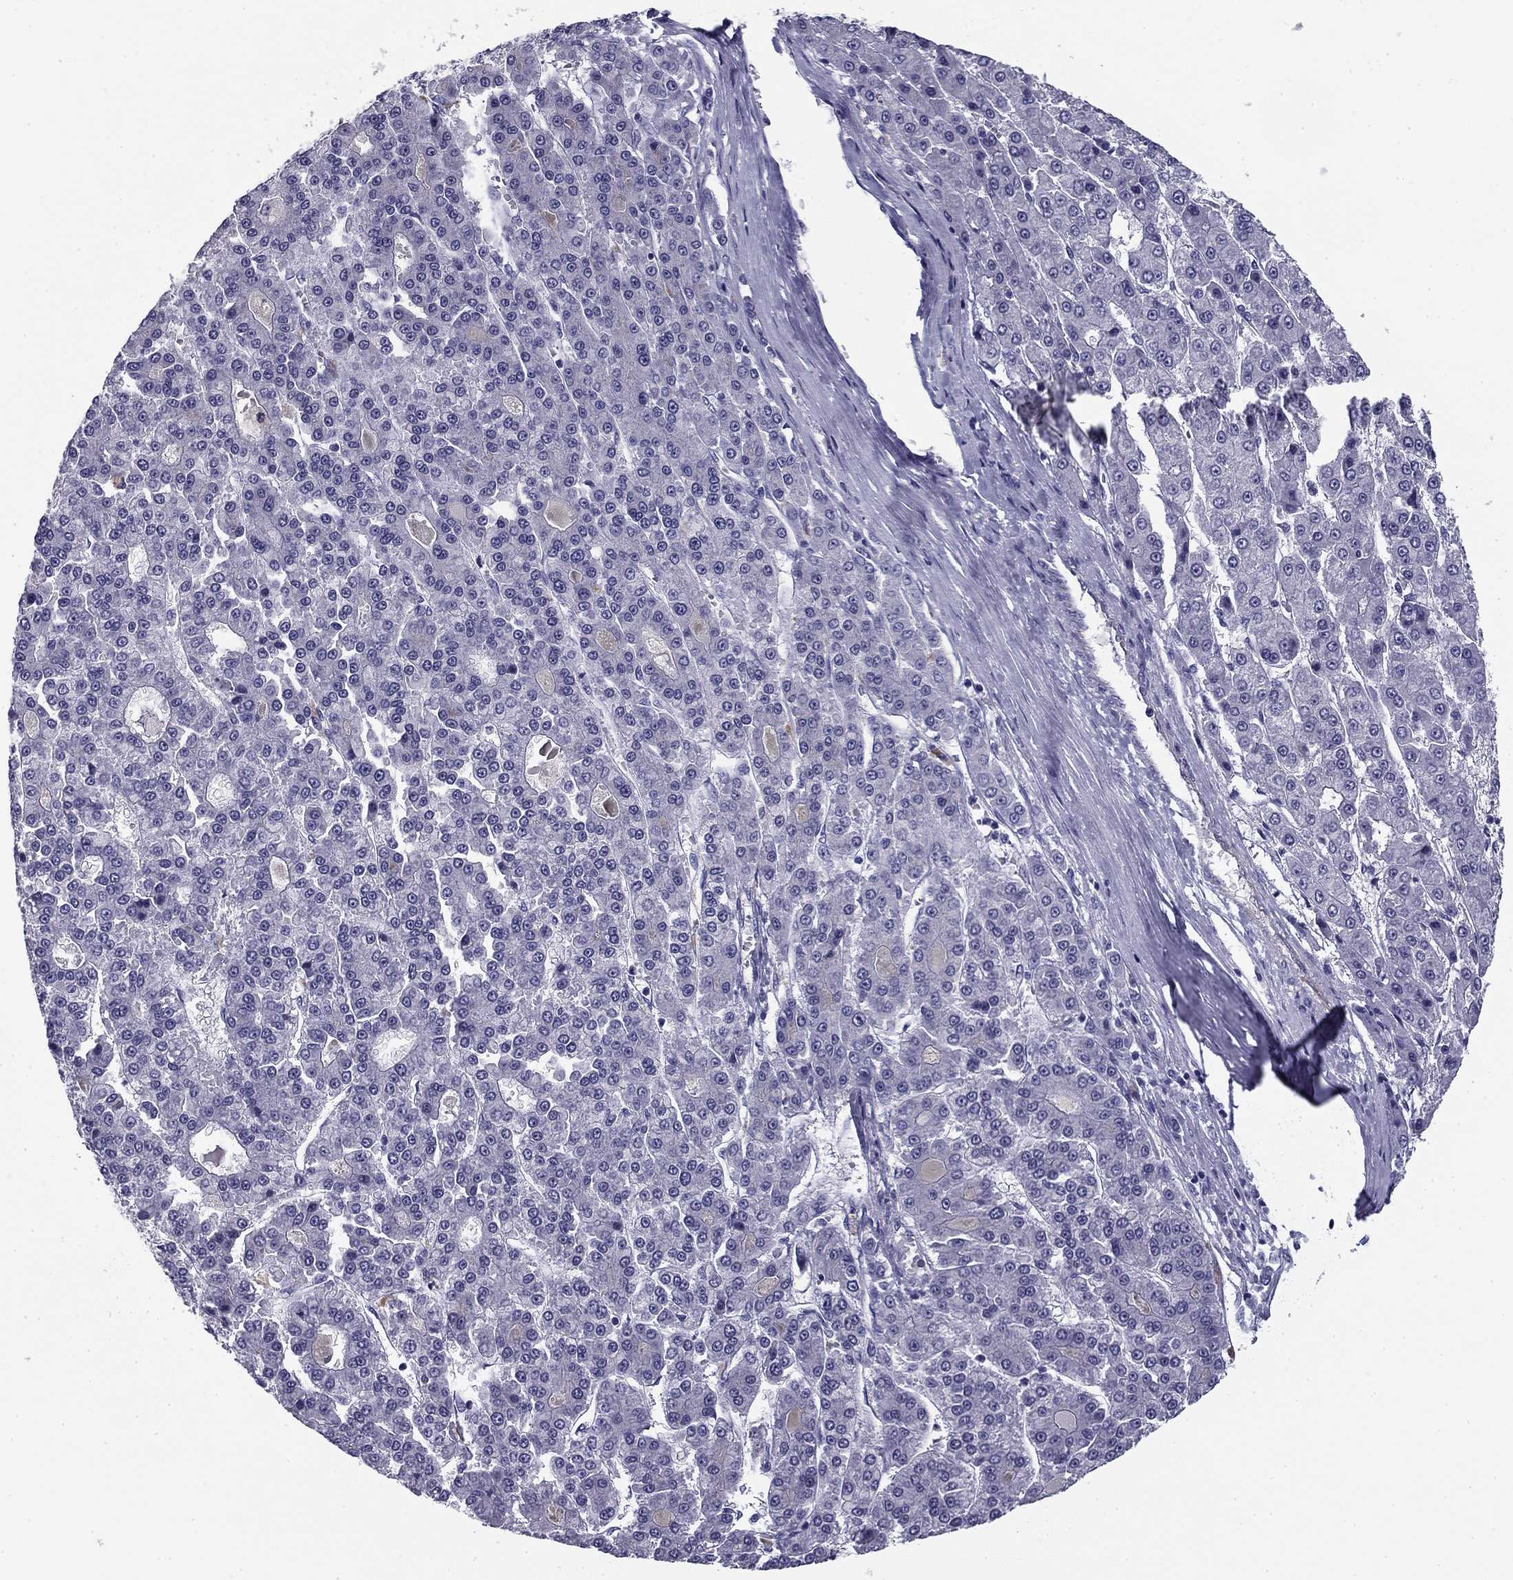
{"staining": {"intensity": "negative", "quantity": "none", "location": "none"}, "tissue": "liver cancer", "cell_type": "Tumor cells", "image_type": "cancer", "snomed": [{"axis": "morphology", "description": "Carcinoma, Hepatocellular, NOS"}, {"axis": "topography", "description": "Liver"}], "caption": "The immunohistochemistry (IHC) photomicrograph has no significant expression in tumor cells of liver hepatocellular carcinoma tissue.", "gene": "FLNC", "patient": {"sex": "male", "age": 70}}